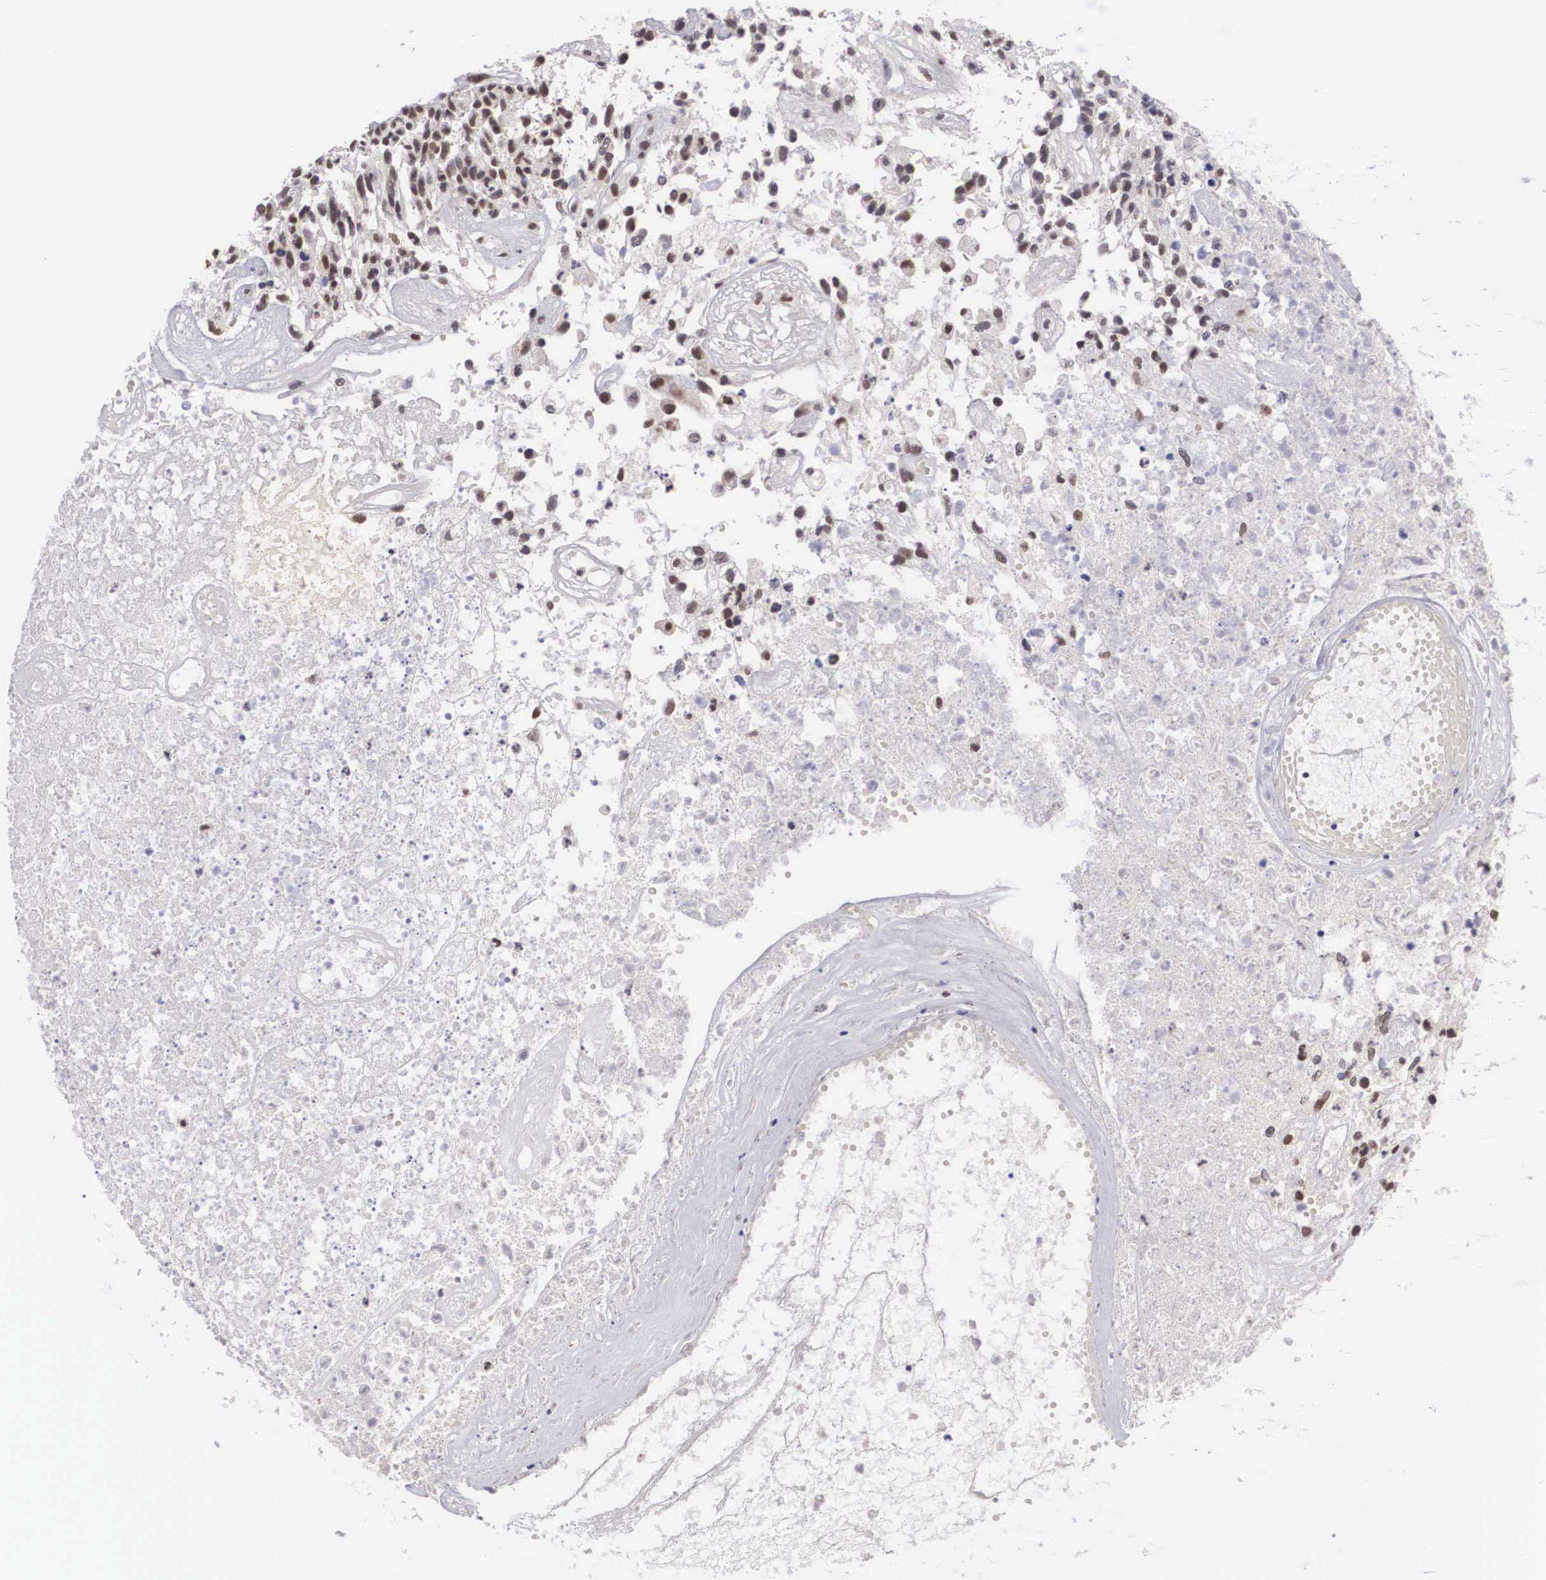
{"staining": {"intensity": "moderate", "quantity": "25%-75%", "location": "nuclear"}, "tissue": "glioma", "cell_type": "Tumor cells", "image_type": "cancer", "snomed": [{"axis": "morphology", "description": "Glioma, malignant, High grade"}, {"axis": "topography", "description": "Brain"}], "caption": "Protein staining of glioma tissue displays moderate nuclear expression in approximately 25%-75% of tumor cells.", "gene": "HTATSF1", "patient": {"sex": "male", "age": 77}}